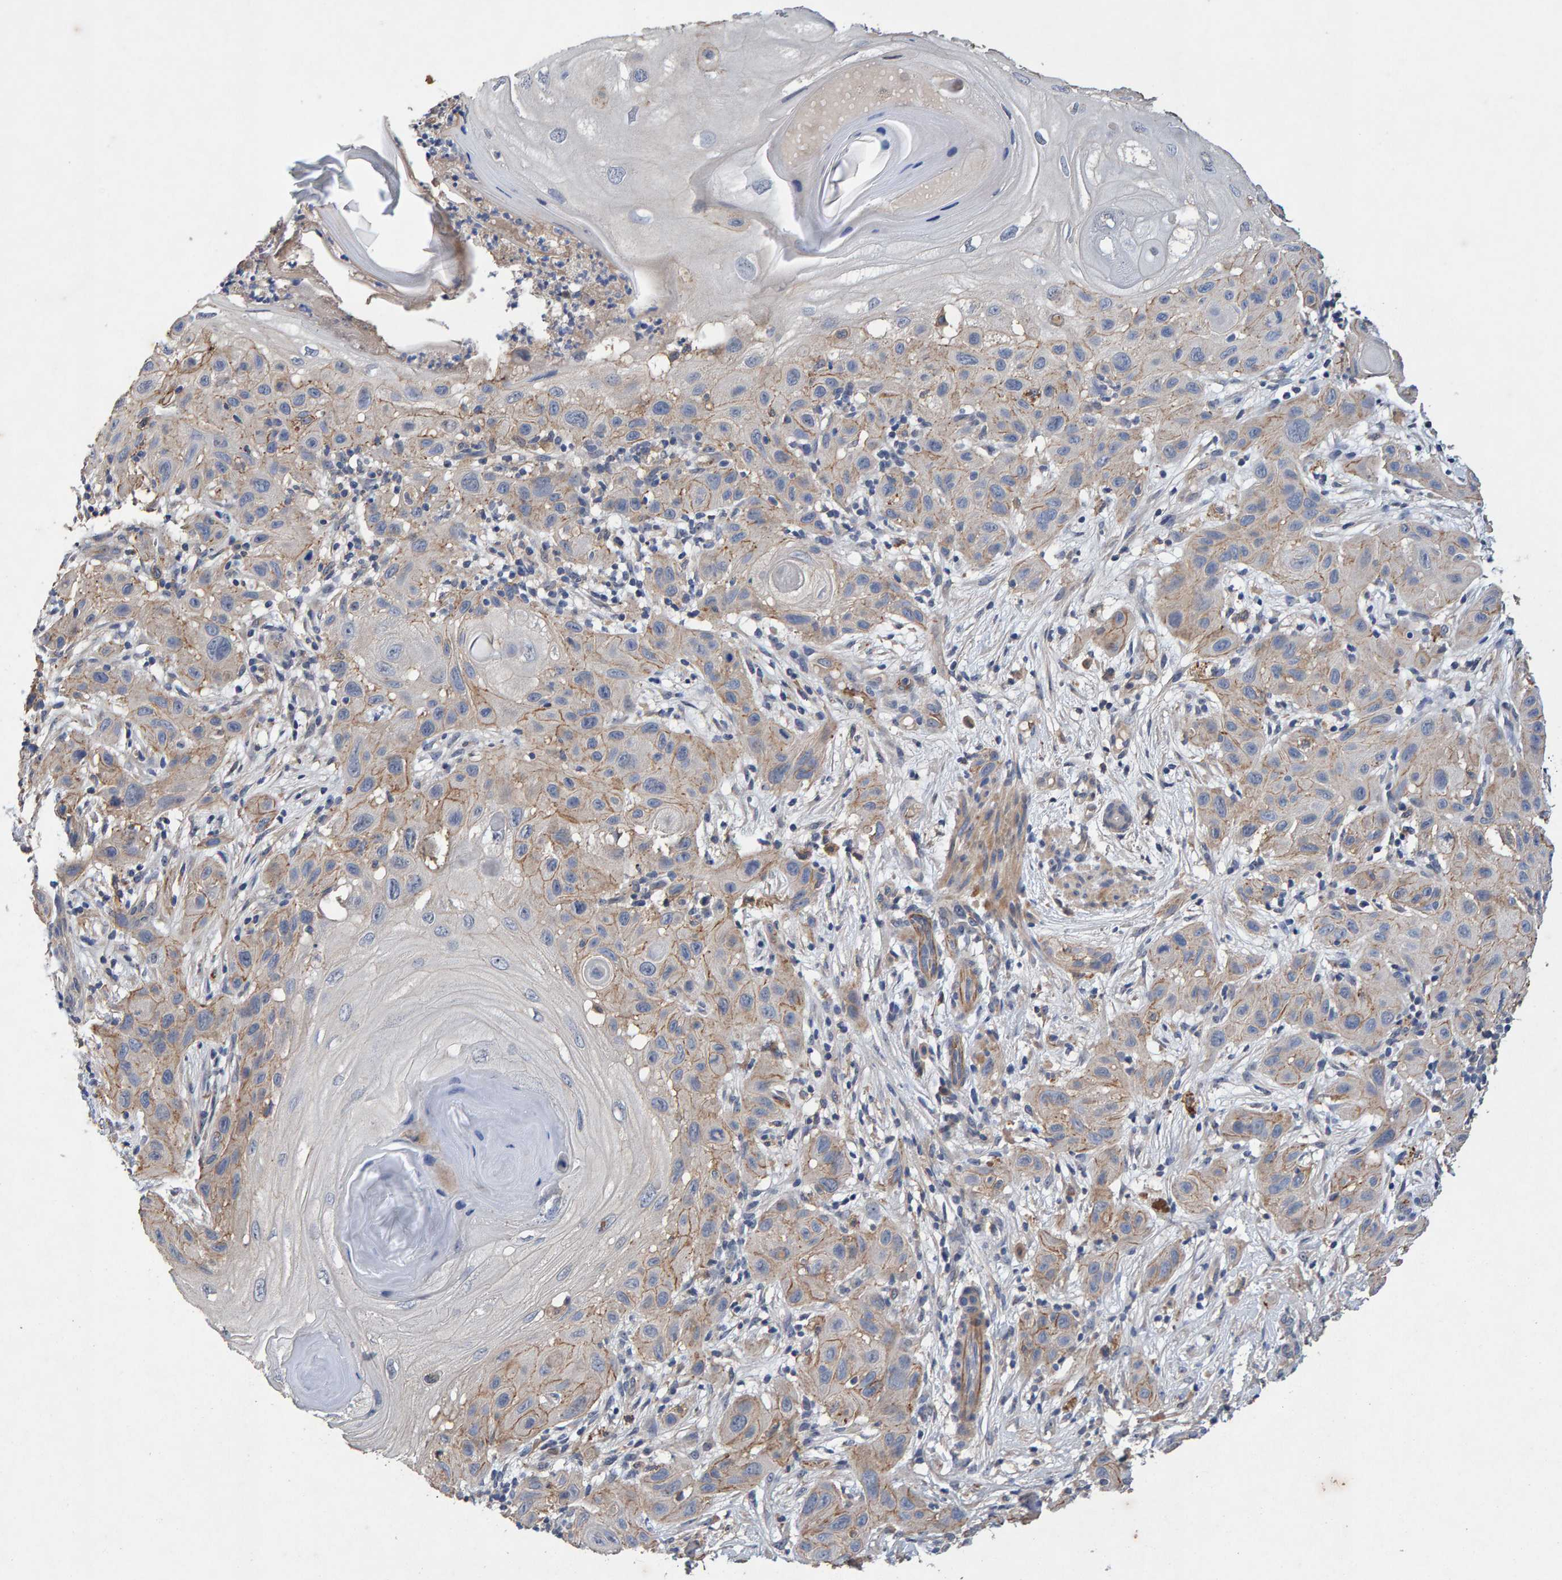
{"staining": {"intensity": "weak", "quantity": ">75%", "location": "cytoplasmic/membranous"}, "tissue": "skin cancer", "cell_type": "Tumor cells", "image_type": "cancer", "snomed": [{"axis": "morphology", "description": "Squamous cell carcinoma, NOS"}, {"axis": "topography", "description": "Skin"}], "caption": "About >75% of tumor cells in human skin cancer display weak cytoplasmic/membranous protein staining as visualized by brown immunohistochemical staining.", "gene": "EFR3A", "patient": {"sex": "female", "age": 96}}